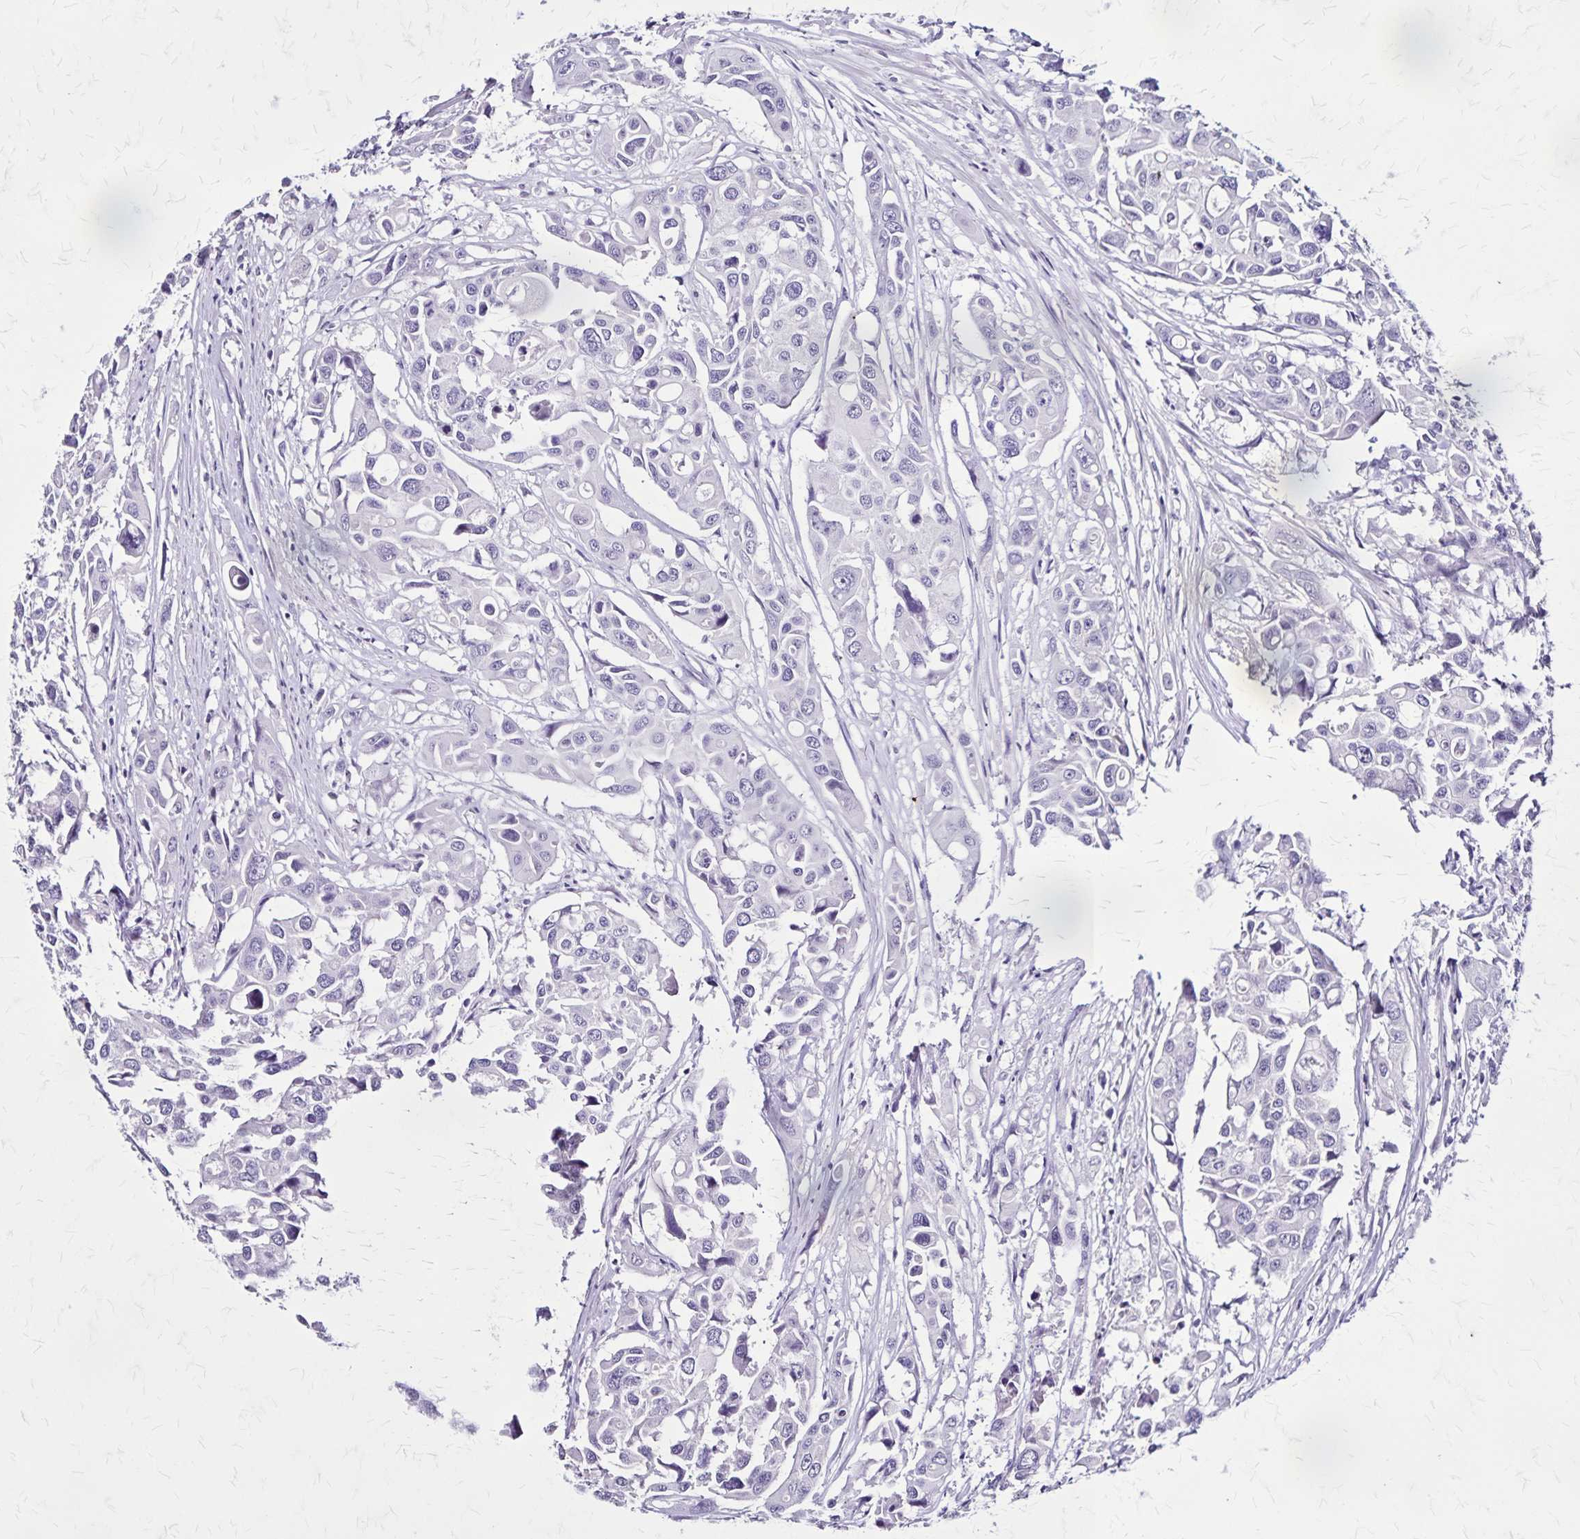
{"staining": {"intensity": "negative", "quantity": "none", "location": "none"}, "tissue": "colorectal cancer", "cell_type": "Tumor cells", "image_type": "cancer", "snomed": [{"axis": "morphology", "description": "Adenocarcinoma, NOS"}, {"axis": "topography", "description": "Colon"}], "caption": "Immunohistochemistry (IHC) image of adenocarcinoma (colorectal) stained for a protein (brown), which demonstrates no staining in tumor cells.", "gene": "KRT2", "patient": {"sex": "male", "age": 77}}